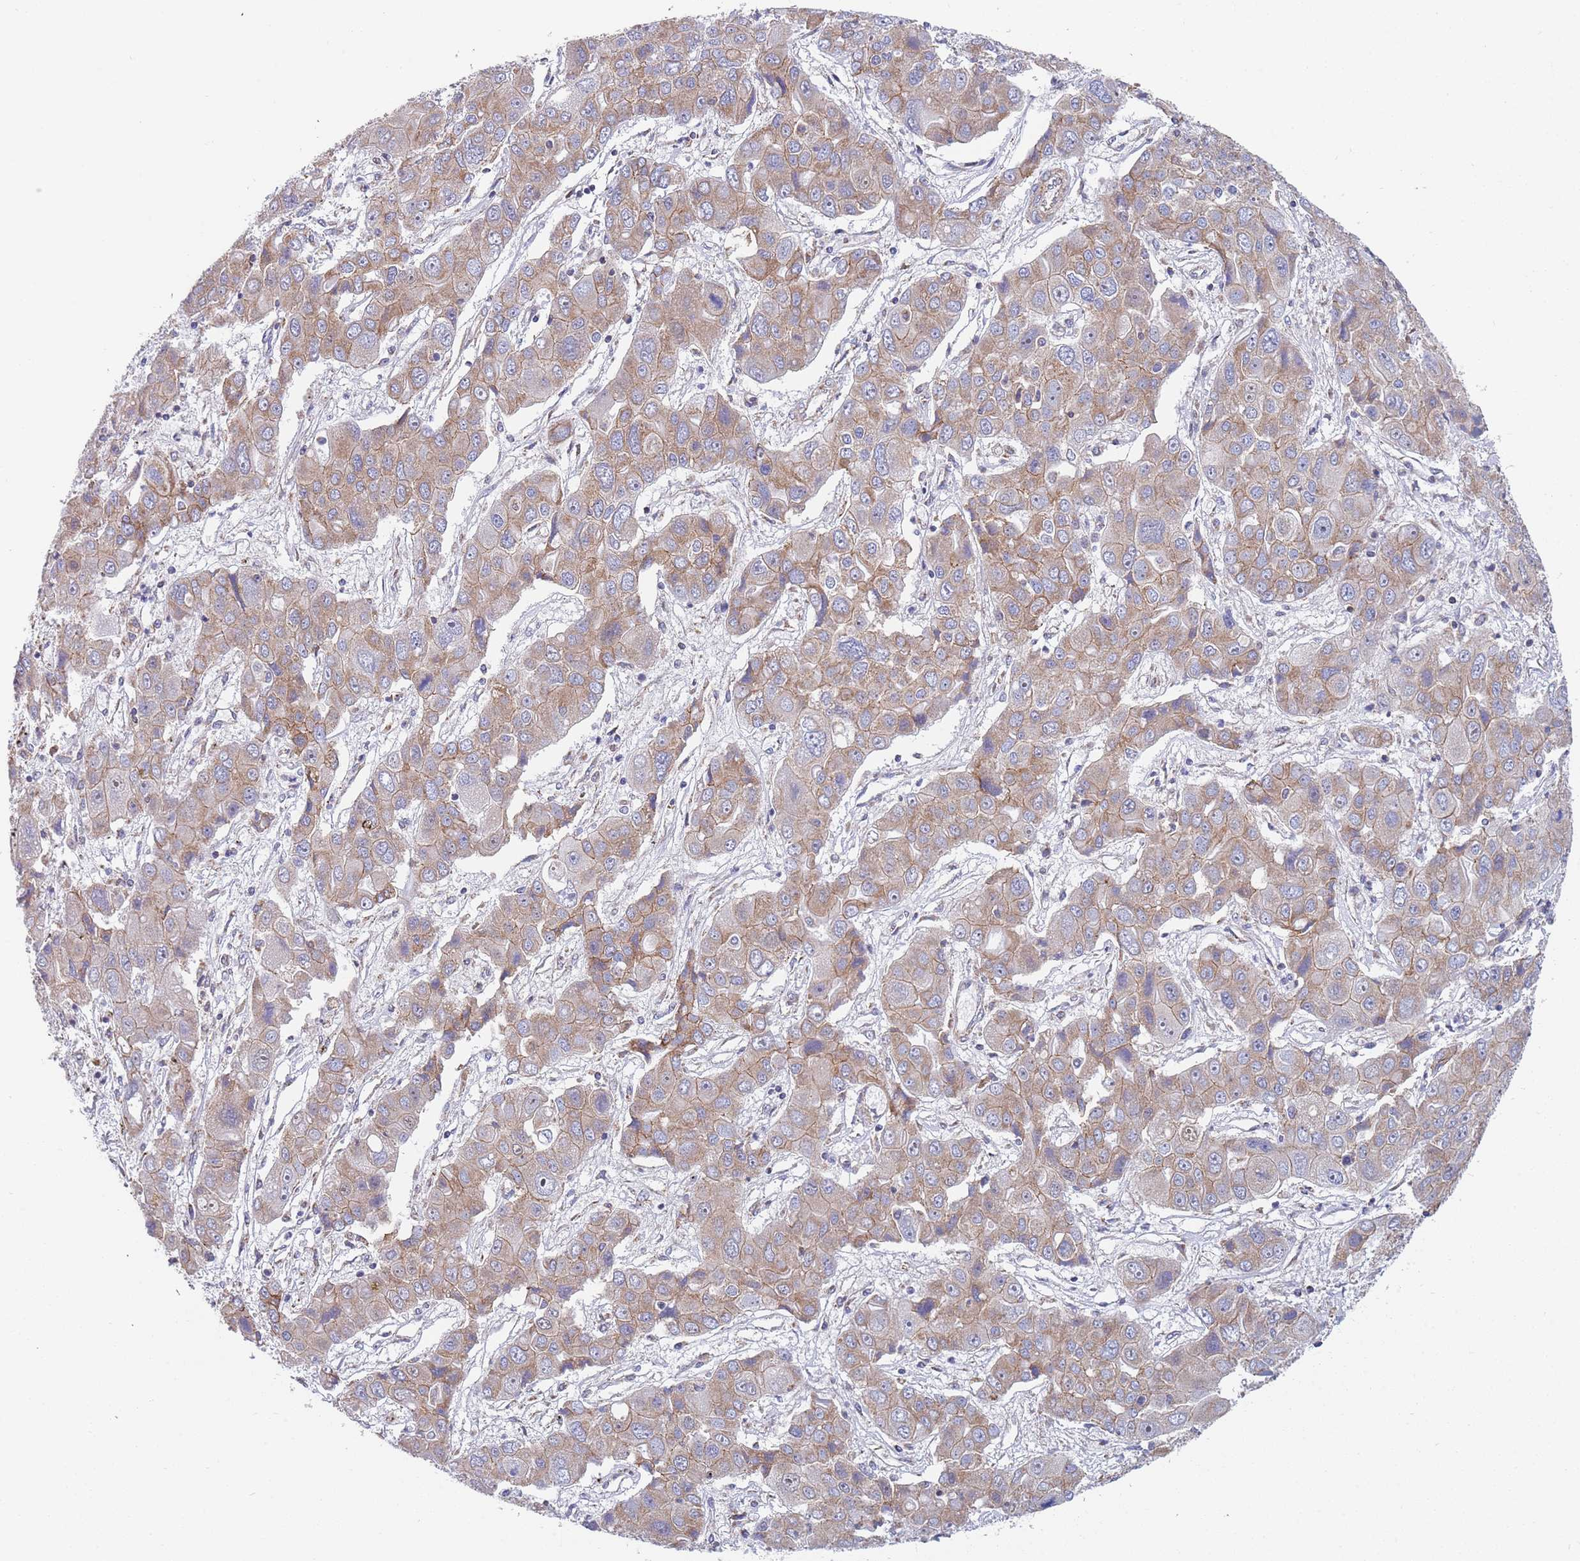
{"staining": {"intensity": "moderate", "quantity": "25%-75%", "location": "cytoplasmic/membranous"}, "tissue": "liver cancer", "cell_type": "Tumor cells", "image_type": "cancer", "snomed": [{"axis": "morphology", "description": "Cholangiocarcinoma"}, {"axis": "topography", "description": "Liver"}], "caption": "IHC of human liver cancer demonstrates medium levels of moderate cytoplasmic/membranous expression in approximately 25%-75% of tumor cells.", "gene": "PWWP3A", "patient": {"sex": "male", "age": 67}}